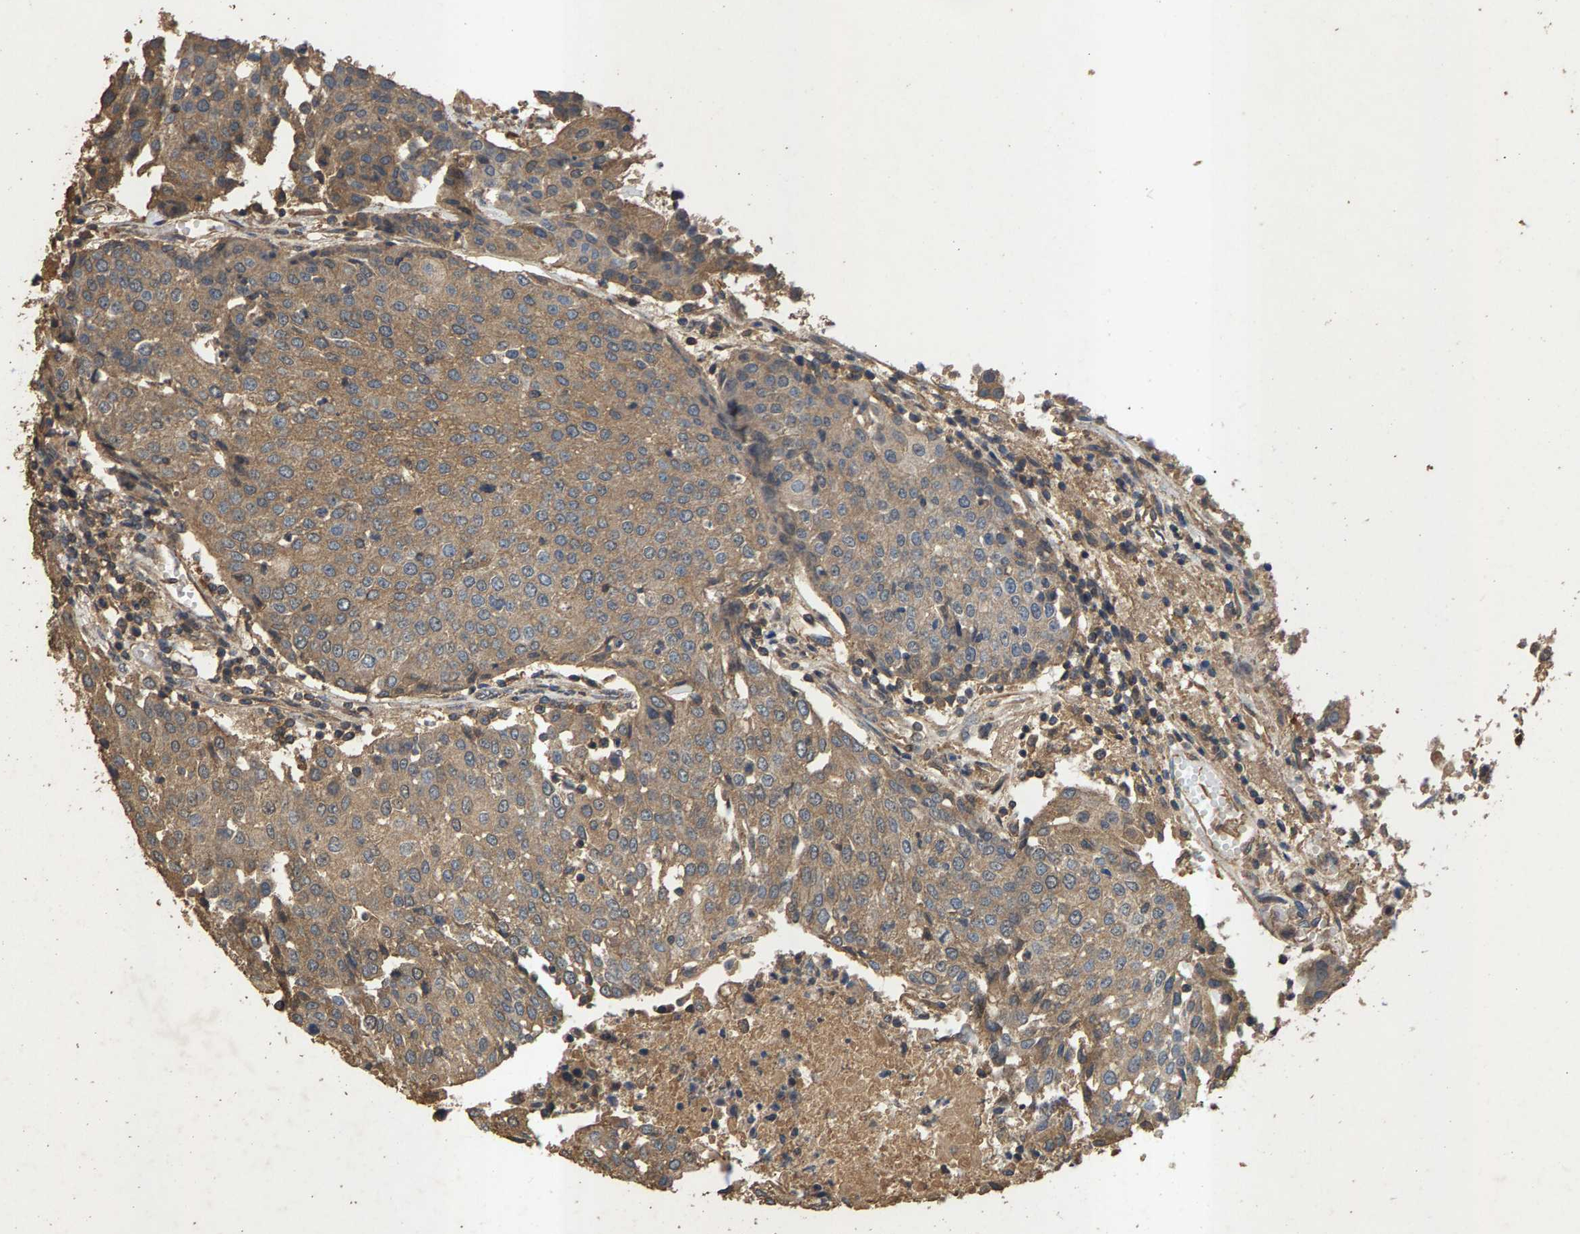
{"staining": {"intensity": "moderate", "quantity": ">75%", "location": "cytoplasmic/membranous"}, "tissue": "urothelial cancer", "cell_type": "Tumor cells", "image_type": "cancer", "snomed": [{"axis": "morphology", "description": "Urothelial carcinoma, High grade"}, {"axis": "topography", "description": "Urinary bladder"}], "caption": "Moderate cytoplasmic/membranous protein expression is present in approximately >75% of tumor cells in urothelial cancer.", "gene": "HTRA3", "patient": {"sex": "female", "age": 85}}